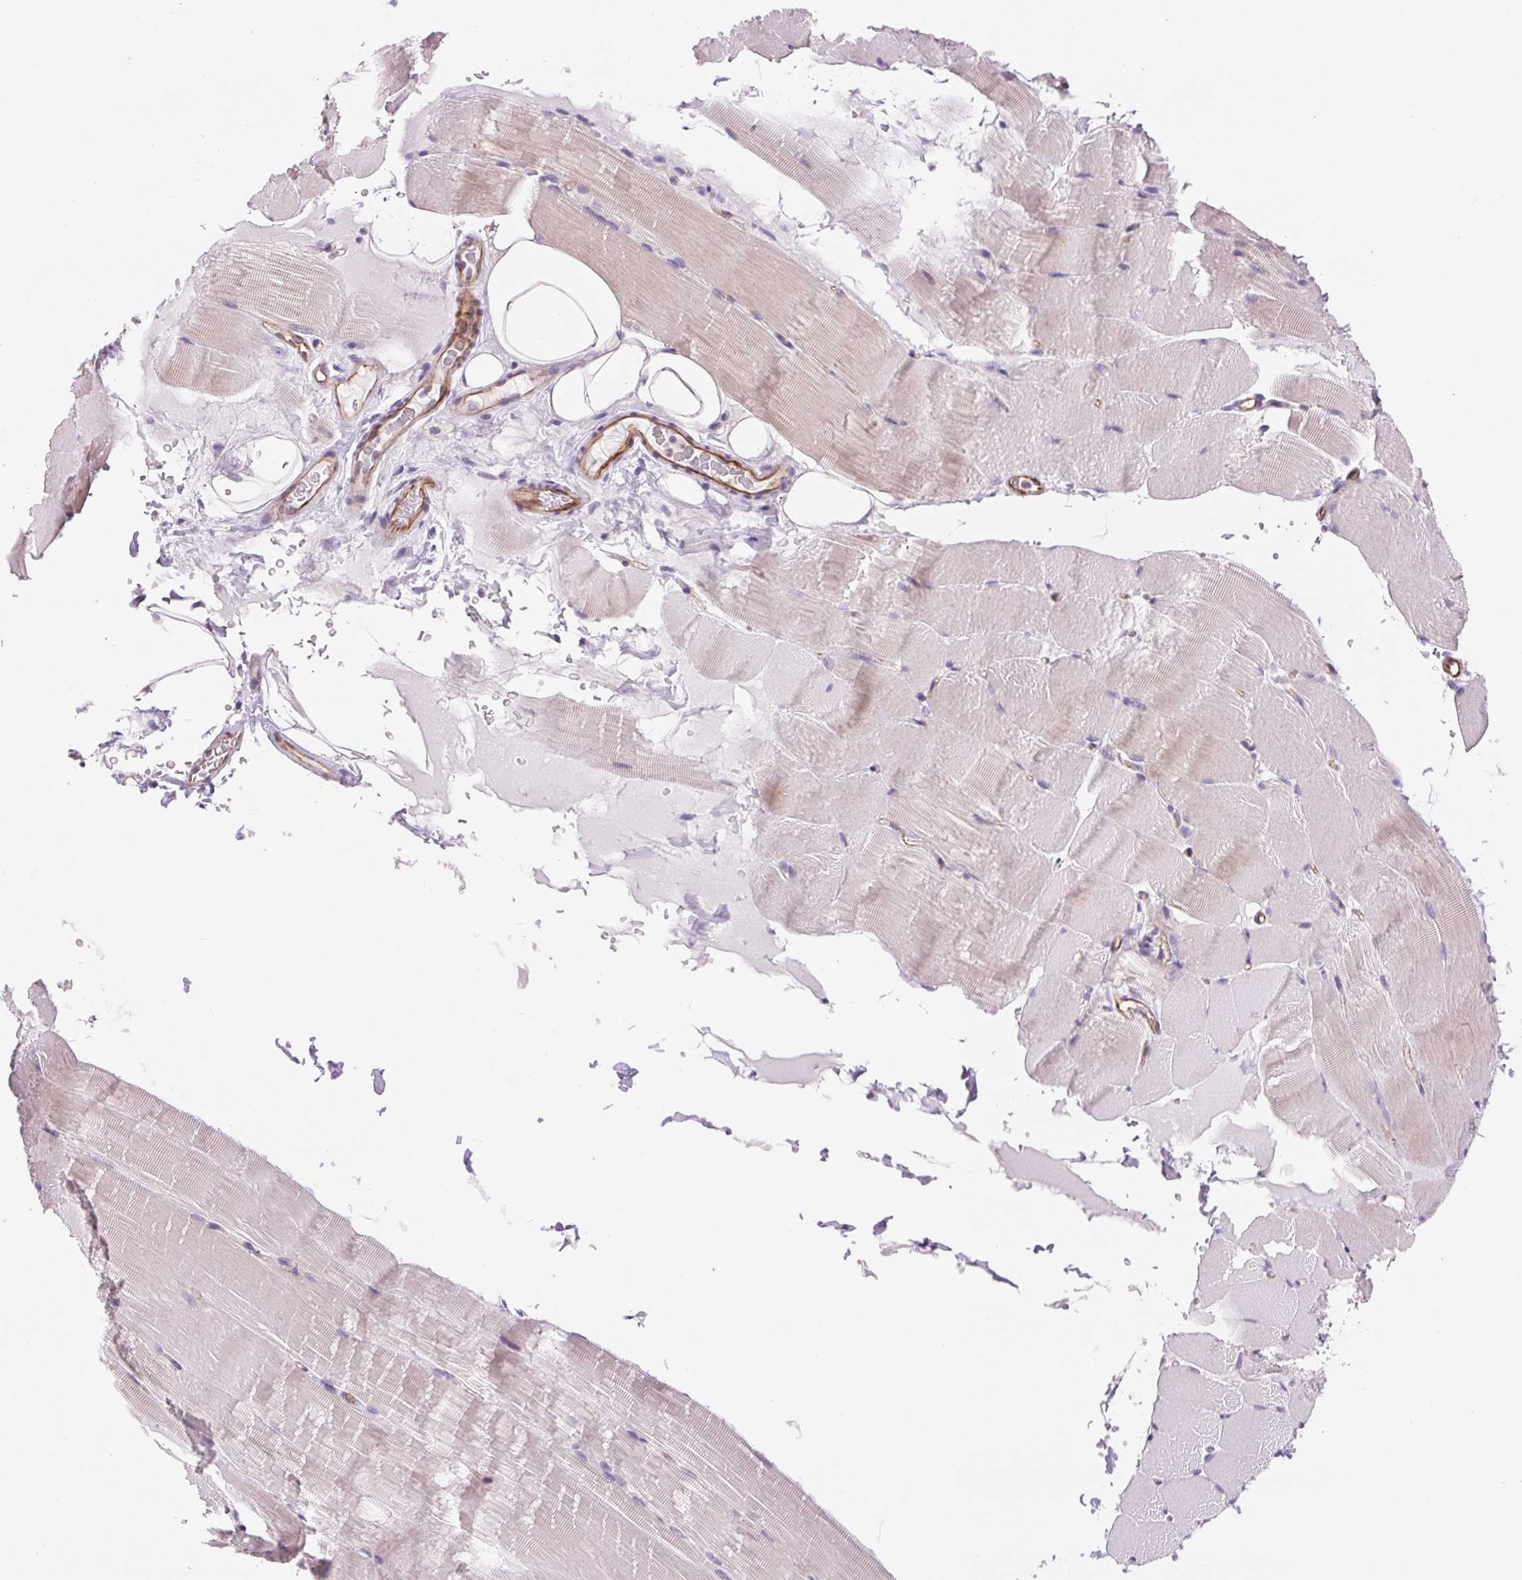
{"staining": {"intensity": "negative", "quantity": "none", "location": "none"}, "tissue": "skeletal muscle", "cell_type": "Myocytes", "image_type": "normal", "snomed": [{"axis": "morphology", "description": "Normal tissue, NOS"}, {"axis": "topography", "description": "Skeletal muscle"}], "caption": "IHC histopathology image of normal human skeletal muscle stained for a protein (brown), which demonstrates no staining in myocytes. (Immunohistochemistry (ihc), brightfield microscopy, high magnification).", "gene": "DIXDC1", "patient": {"sex": "female", "age": 37}}